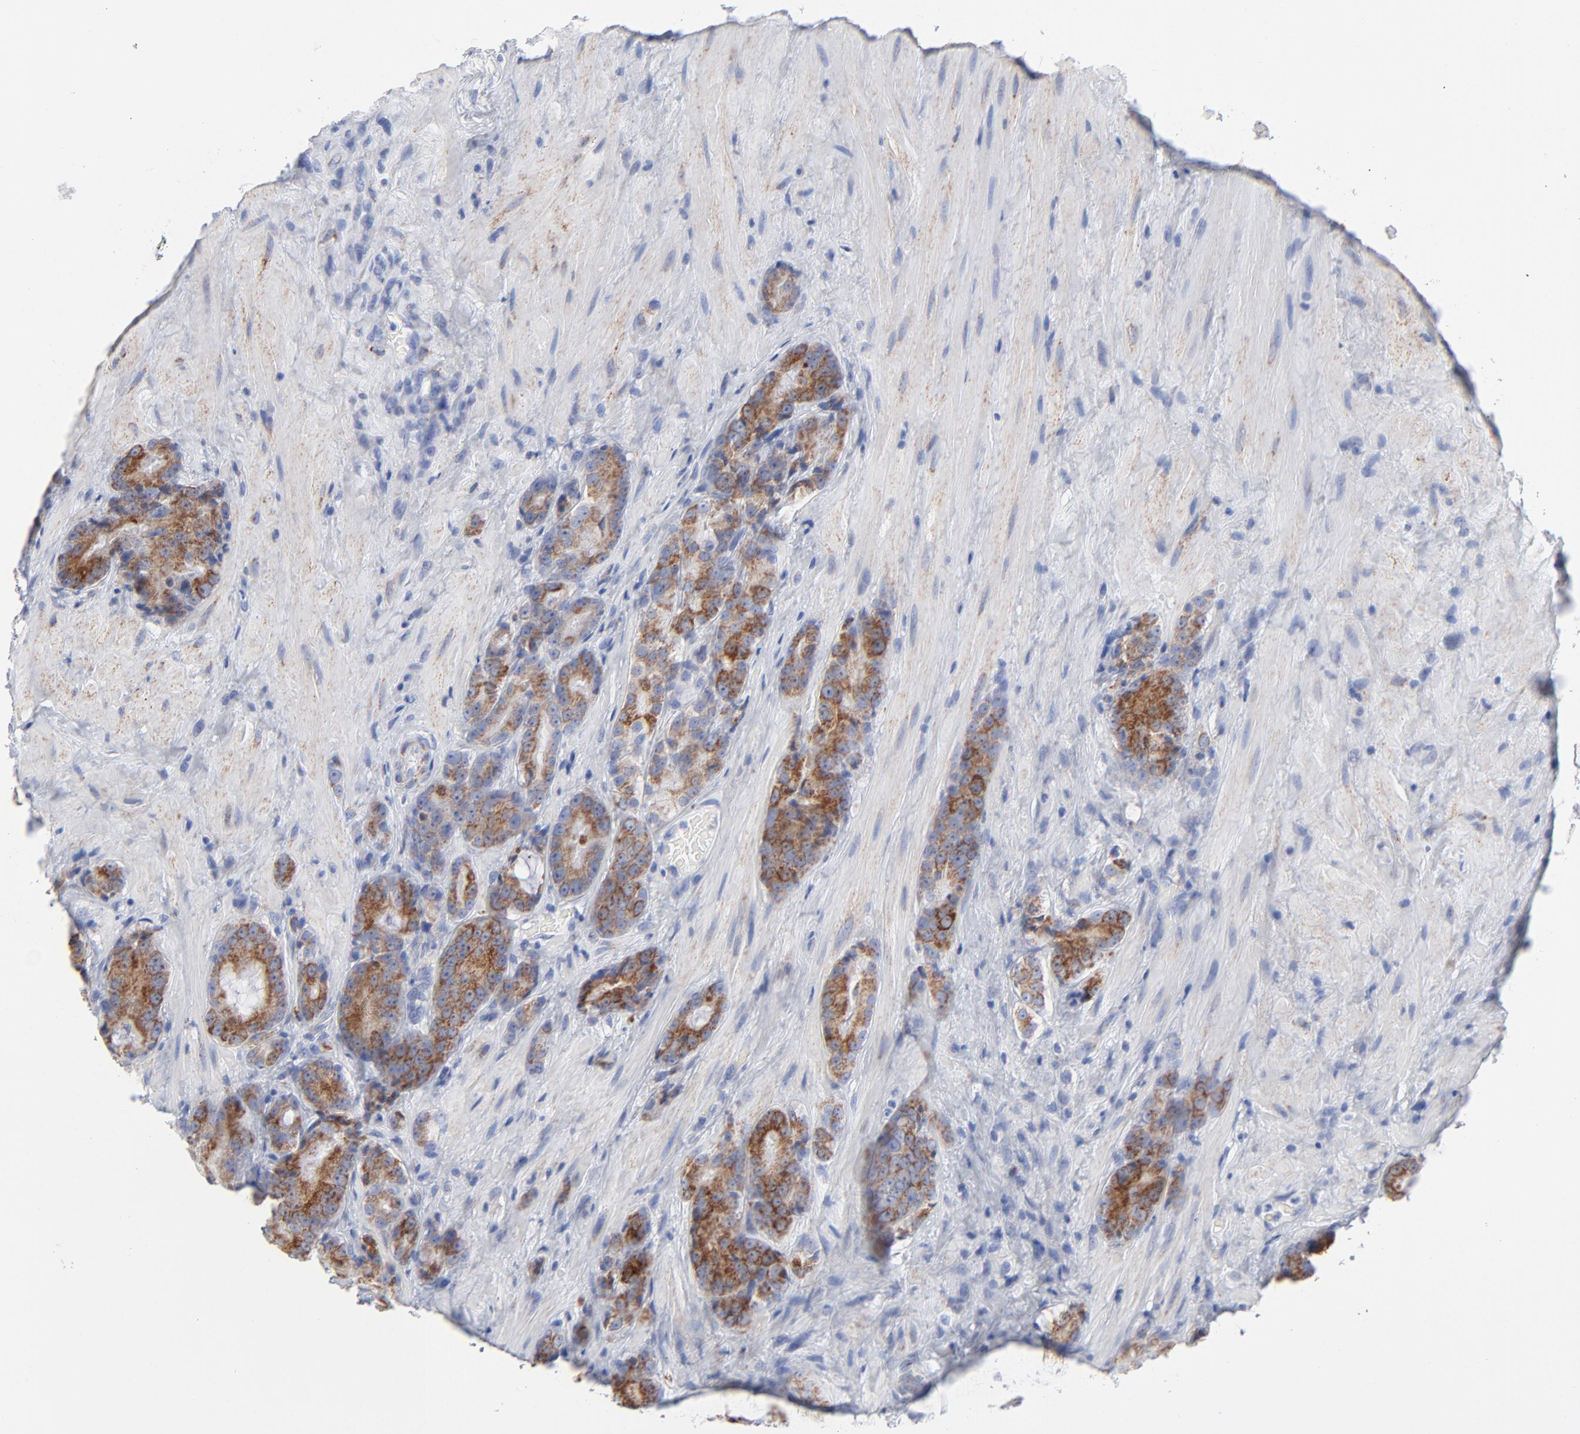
{"staining": {"intensity": "moderate", "quantity": ">75%", "location": "cytoplasmic/membranous"}, "tissue": "prostate cancer", "cell_type": "Tumor cells", "image_type": "cancer", "snomed": [{"axis": "morphology", "description": "Adenocarcinoma, High grade"}, {"axis": "topography", "description": "Prostate"}], "caption": "High-grade adenocarcinoma (prostate) stained with a protein marker shows moderate staining in tumor cells.", "gene": "CHCHD10", "patient": {"sex": "male", "age": 70}}